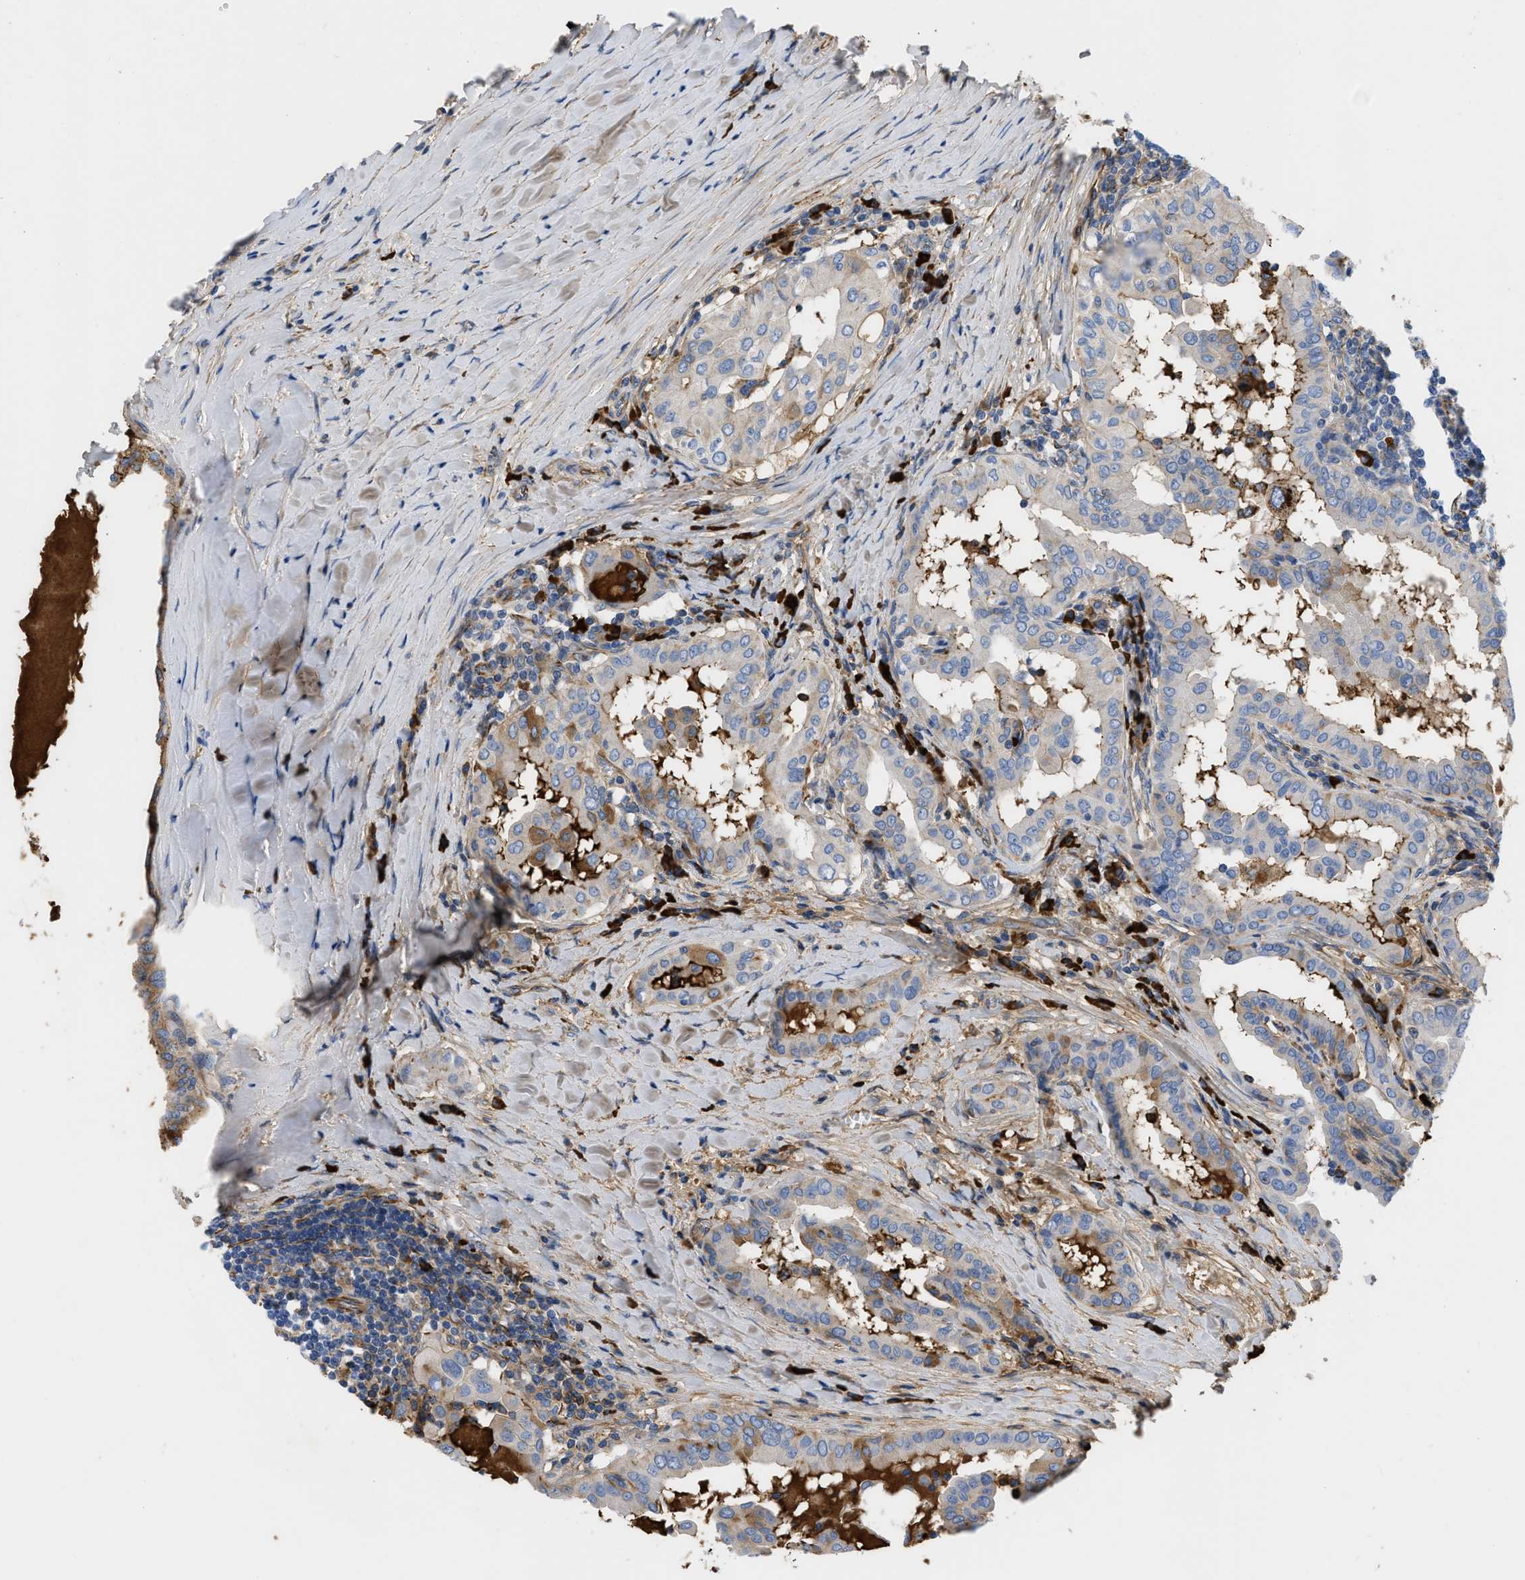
{"staining": {"intensity": "moderate", "quantity": "25%-75%", "location": "cytoplasmic/membranous"}, "tissue": "thyroid cancer", "cell_type": "Tumor cells", "image_type": "cancer", "snomed": [{"axis": "morphology", "description": "Papillary adenocarcinoma, NOS"}, {"axis": "topography", "description": "Thyroid gland"}], "caption": "Human papillary adenocarcinoma (thyroid) stained with a protein marker shows moderate staining in tumor cells.", "gene": "HSPG2", "patient": {"sex": "male", "age": 33}}